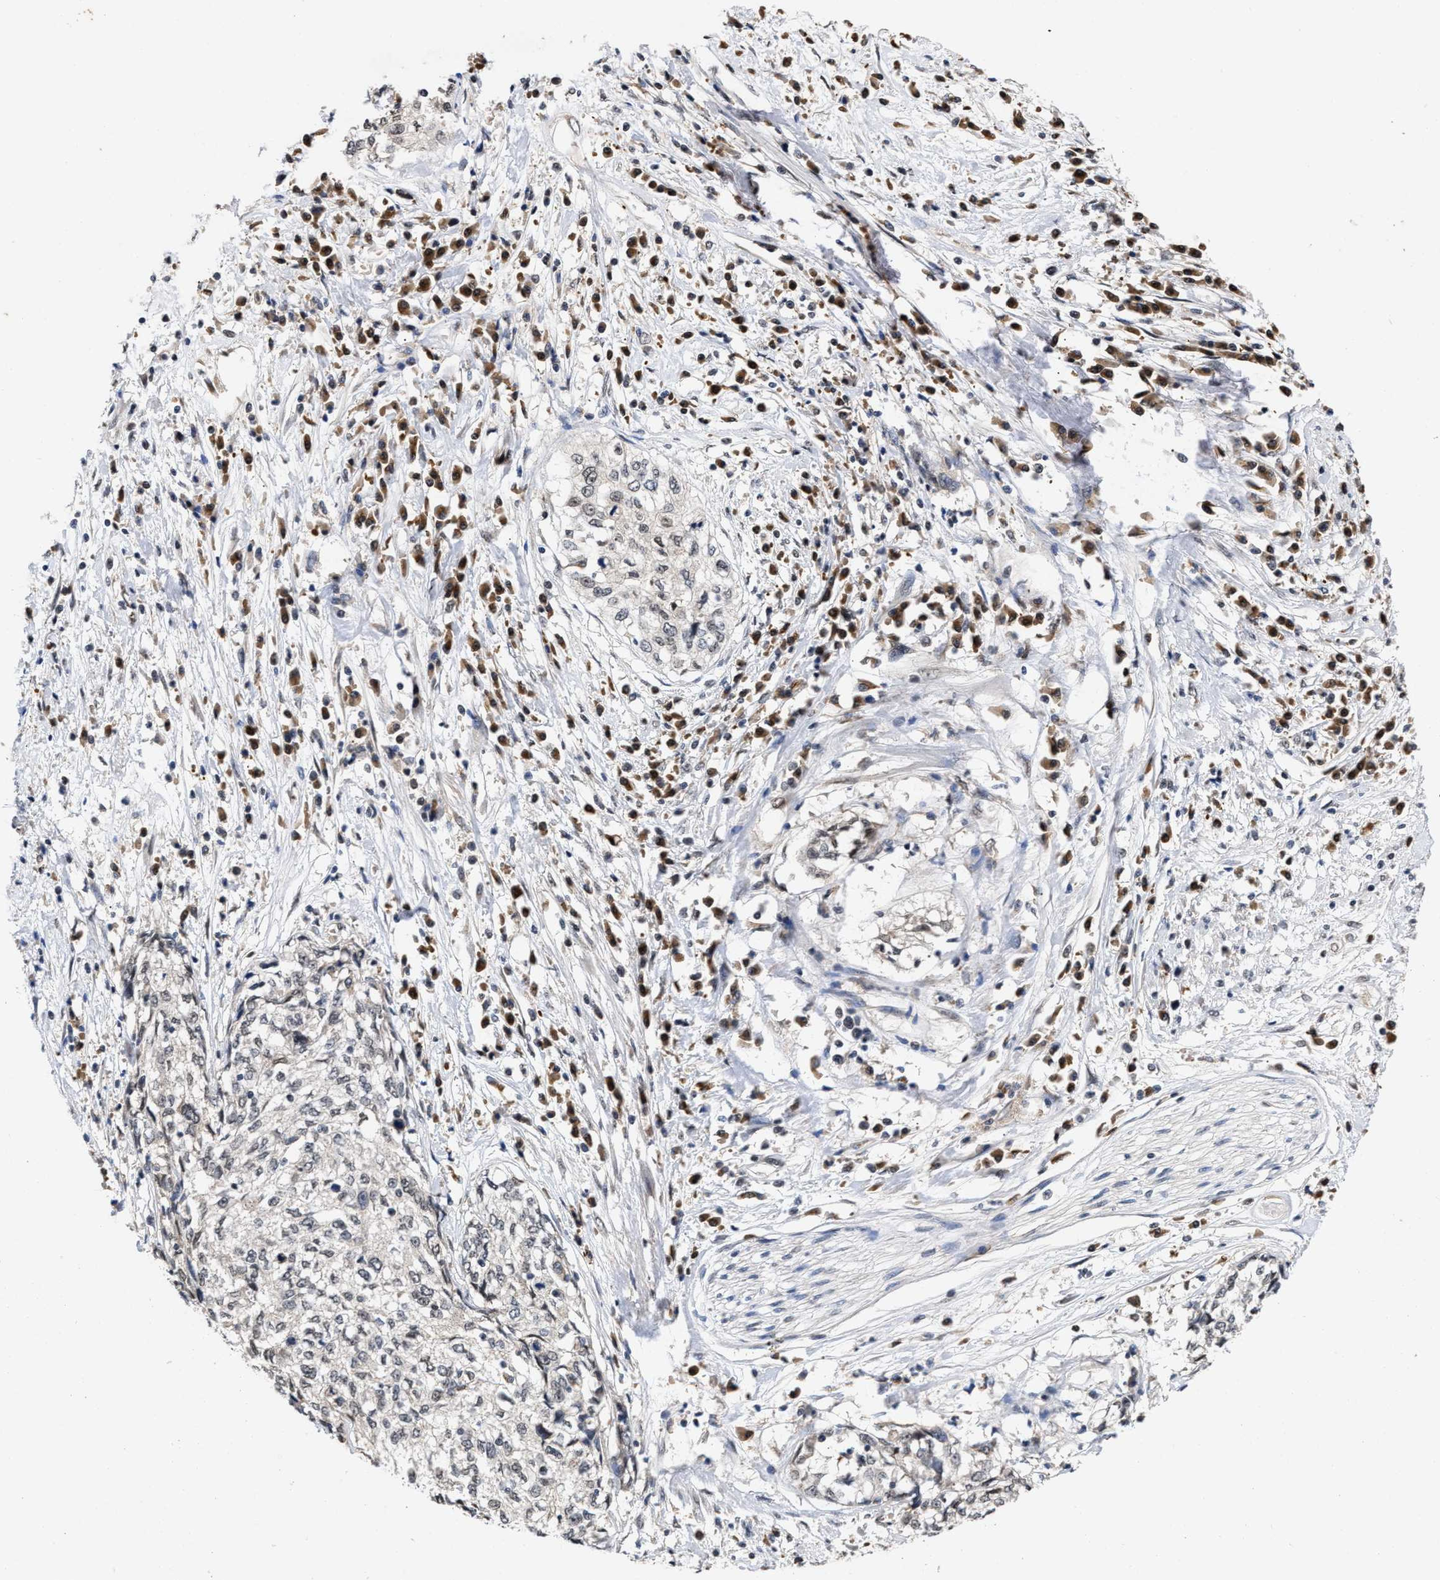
{"staining": {"intensity": "negative", "quantity": "none", "location": "none"}, "tissue": "cervical cancer", "cell_type": "Tumor cells", "image_type": "cancer", "snomed": [{"axis": "morphology", "description": "Squamous cell carcinoma, NOS"}, {"axis": "topography", "description": "Cervix"}], "caption": "The histopathology image reveals no staining of tumor cells in cervical cancer. (Brightfield microscopy of DAB immunohistochemistry at high magnification).", "gene": "CLIP2", "patient": {"sex": "female", "age": 57}}